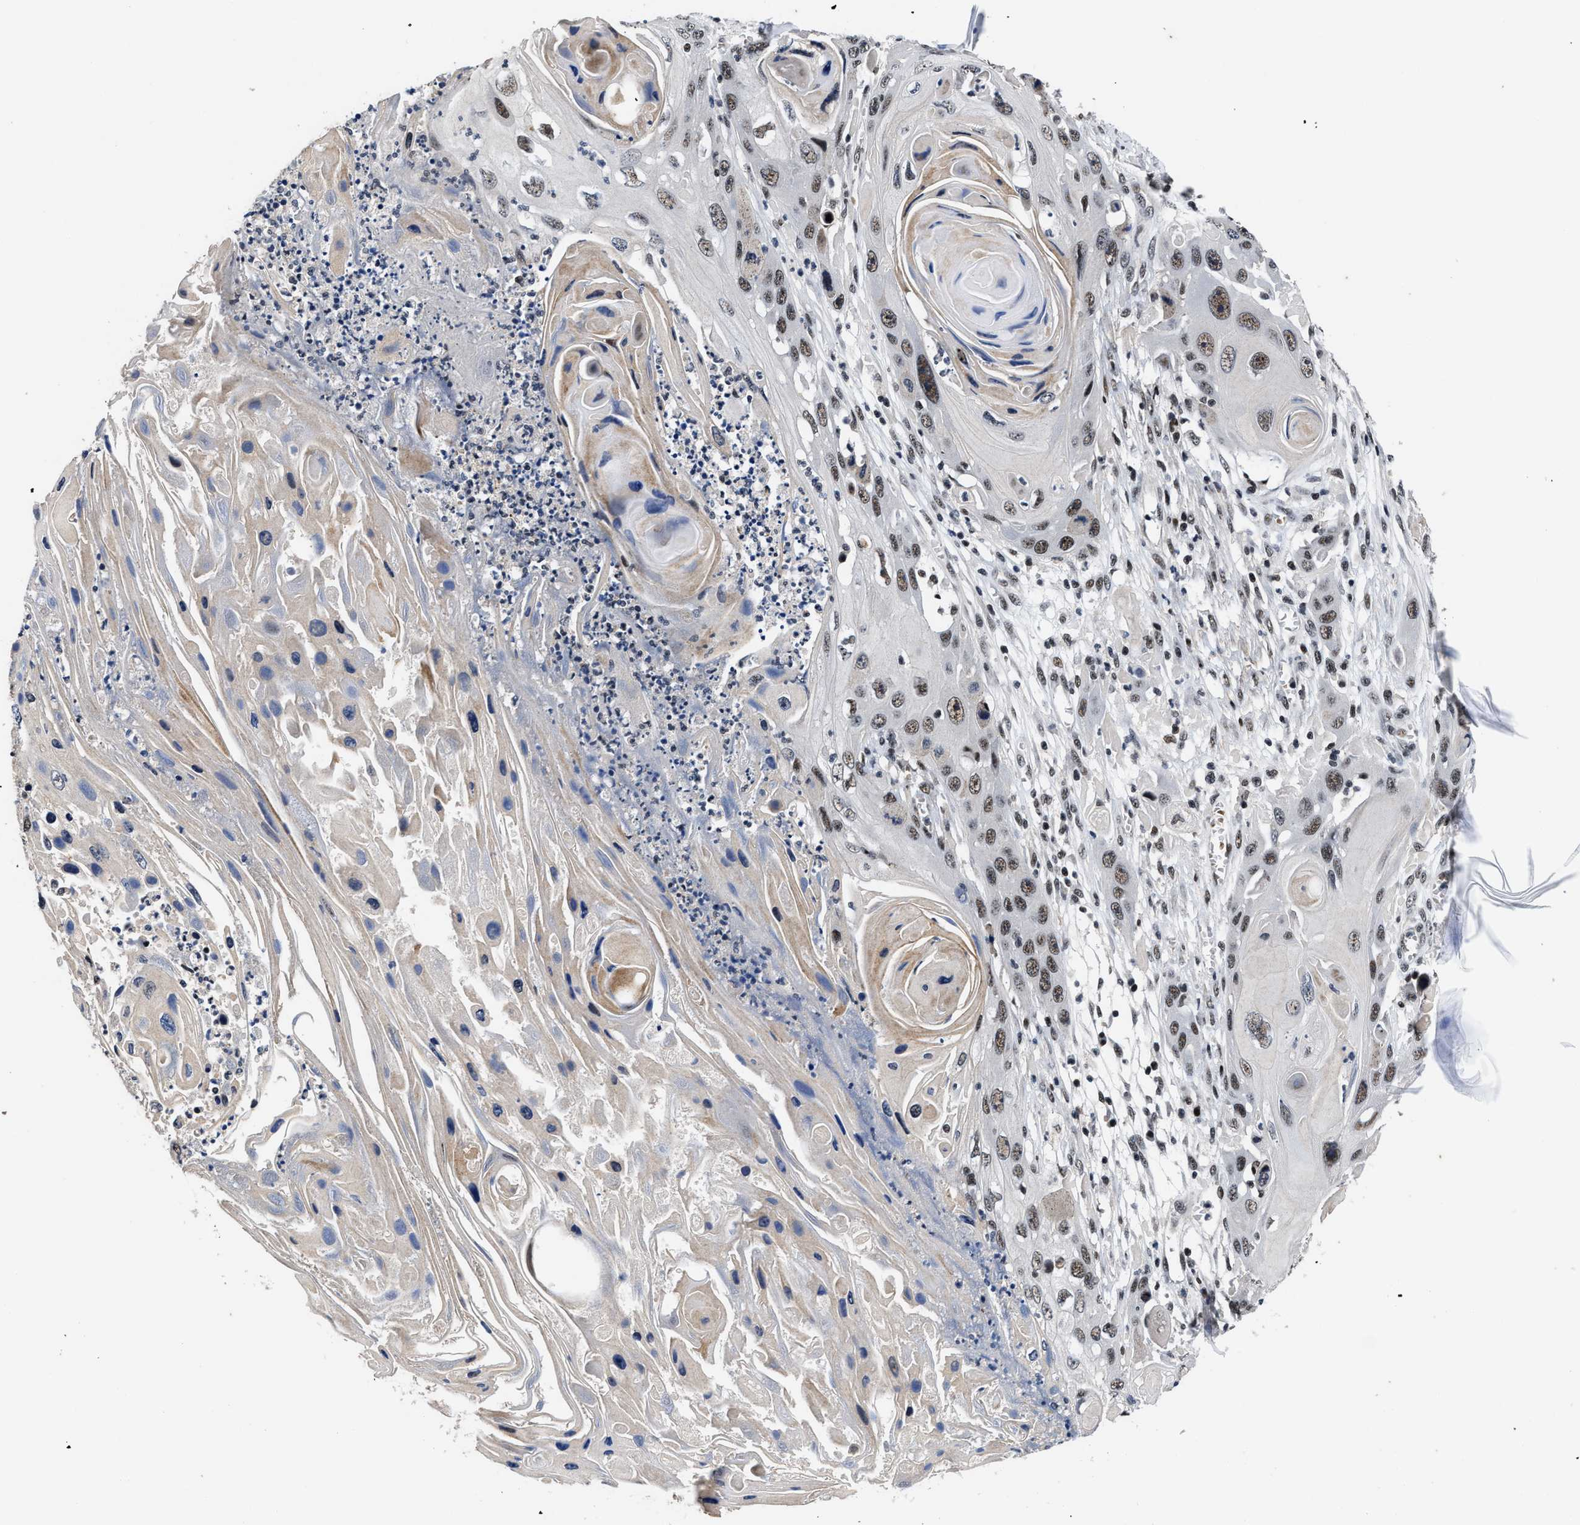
{"staining": {"intensity": "moderate", "quantity": ">75%", "location": "nuclear"}, "tissue": "skin cancer", "cell_type": "Tumor cells", "image_type": "cancer", "snomed": [{"axis": "morphology", "description": "Squamous cell carcinoma, NOS"}, {"axis": "topography", "description": "Skin"}], "caption": "Tumor cells demonstrate medium levels of moderate nuclear expression in approximately >75% of cells in skin cancer (squamous cell carcinoma).", "gene": "ZNF233", "patient": {"sex": "male", "age": 55}}